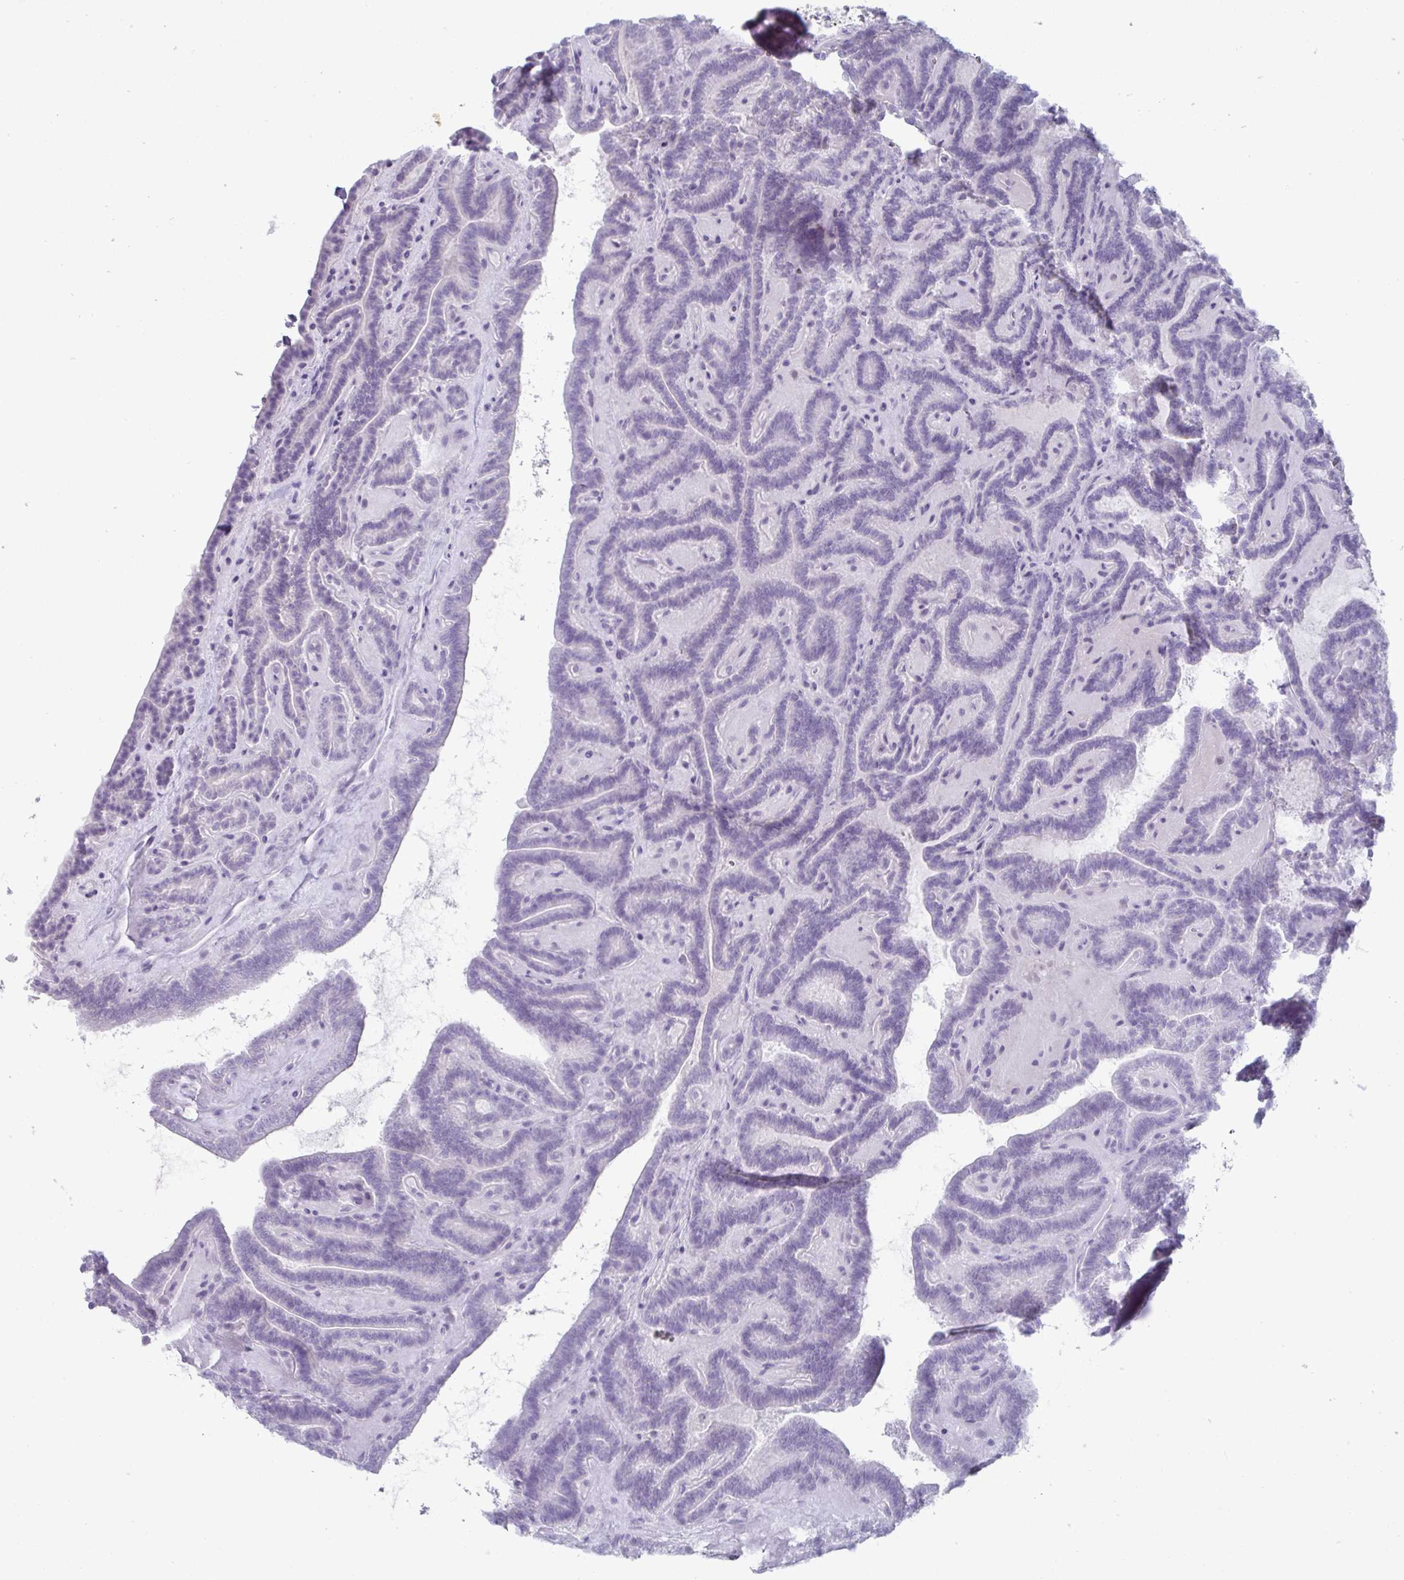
{"staining": {"intensity": "negative", "quantity": "none", "location": "none"}, "tissue": "thyroid cancer", "cell_type": "Tumor cells", "image_type": "cancer", "snomed": [{"axis": "morphology", "description": "Papillary adenocarcinoma, NOS"}, {"axis": "topography", "description": "Thyroid gland"}], "caption": "High magnification brightfield microscopy of thyroid cancer (papillary adenocarcinoma) stained with DAB (3,3'-diaminobenzidine) (brown) and counterstained with hematoxylin (blue): tumor cells show no significant positivity.", "gene": "VSIG10L", "patient": {"sex": "female", "age": 21}}